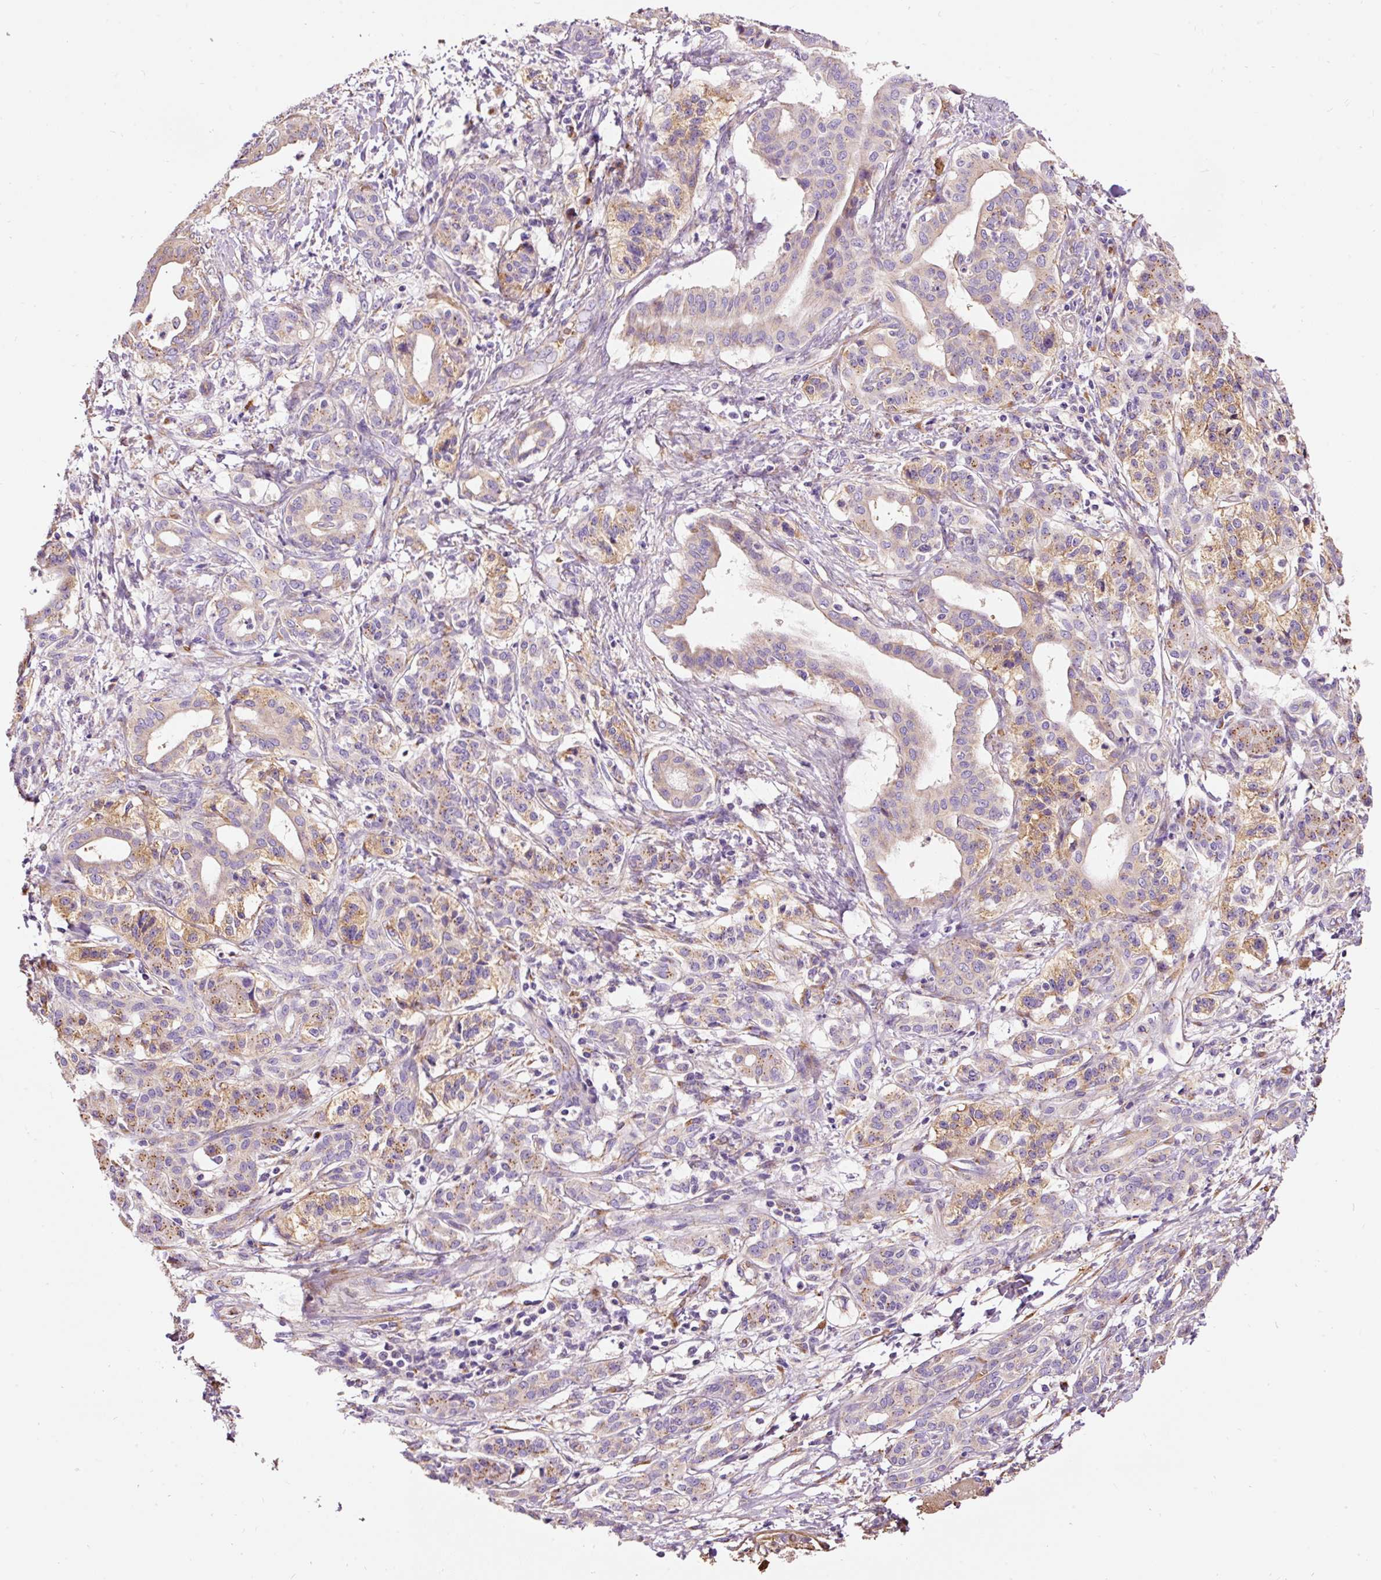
{"staining": {"intensity": "moderate", "quantity": ">75%", "location": "cytoplasmic/membranous"}, "tissue": "pancreatic cancer", "cell_type": "Tumor cells", "image_type": "cancer", "snomed": [{"axis": "morphology", "description": "Adenocarcinoma, NOS"}, {"axis": "topography", "description": "Pancreas"}], "caption": "Brown immunohistochemical staining in pancreatic adenocarcinoma reveals moderate cytoplasmic/membranous positivity in approximately >75% of tumor cells.", "gene": "PRRC2A", "patient": {"sex": "male", "age": 58}}